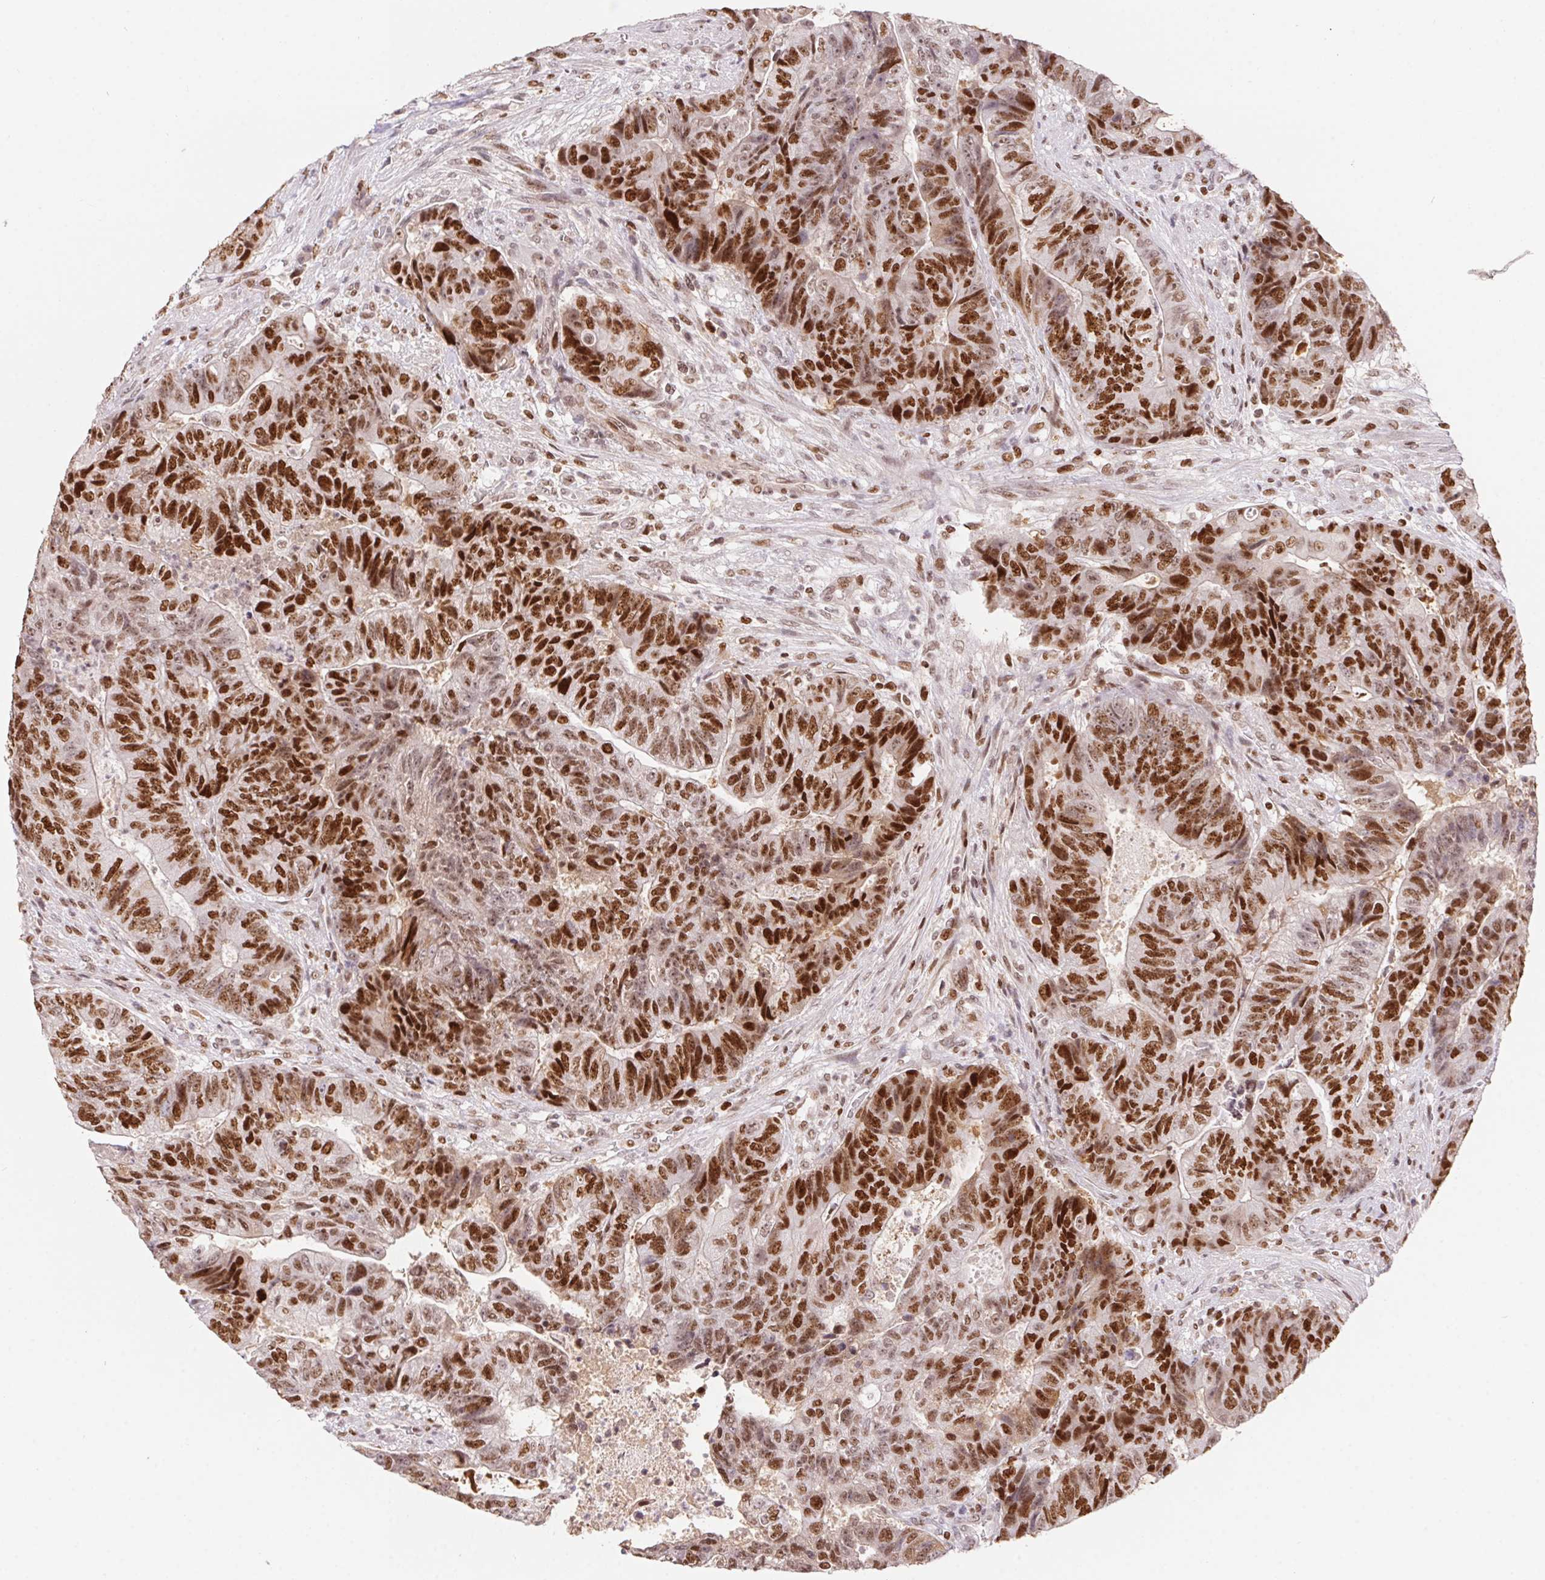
{"staining": {"intensity": "strong", "quantity": ">75%", "location": "nuclear"}, "tissue": "colorectal cancer", "cell_type": "Tumor cells", "image_type": "cancer", "snomed": [{"axis": "morphology", "description": "Normal tissue, NOS"}, {"axis": "morphology", "description": "Adenocarcinoma, NOS"}, {"axis": "topography", "description": "Colon"}], "caption": "Colorectal adenocarcinoma tissue exhibits strong nuclear expression in approximately >75% of tumor cells", "gene": "POLD3", "patient": {"sex": "female", "age": 48}}